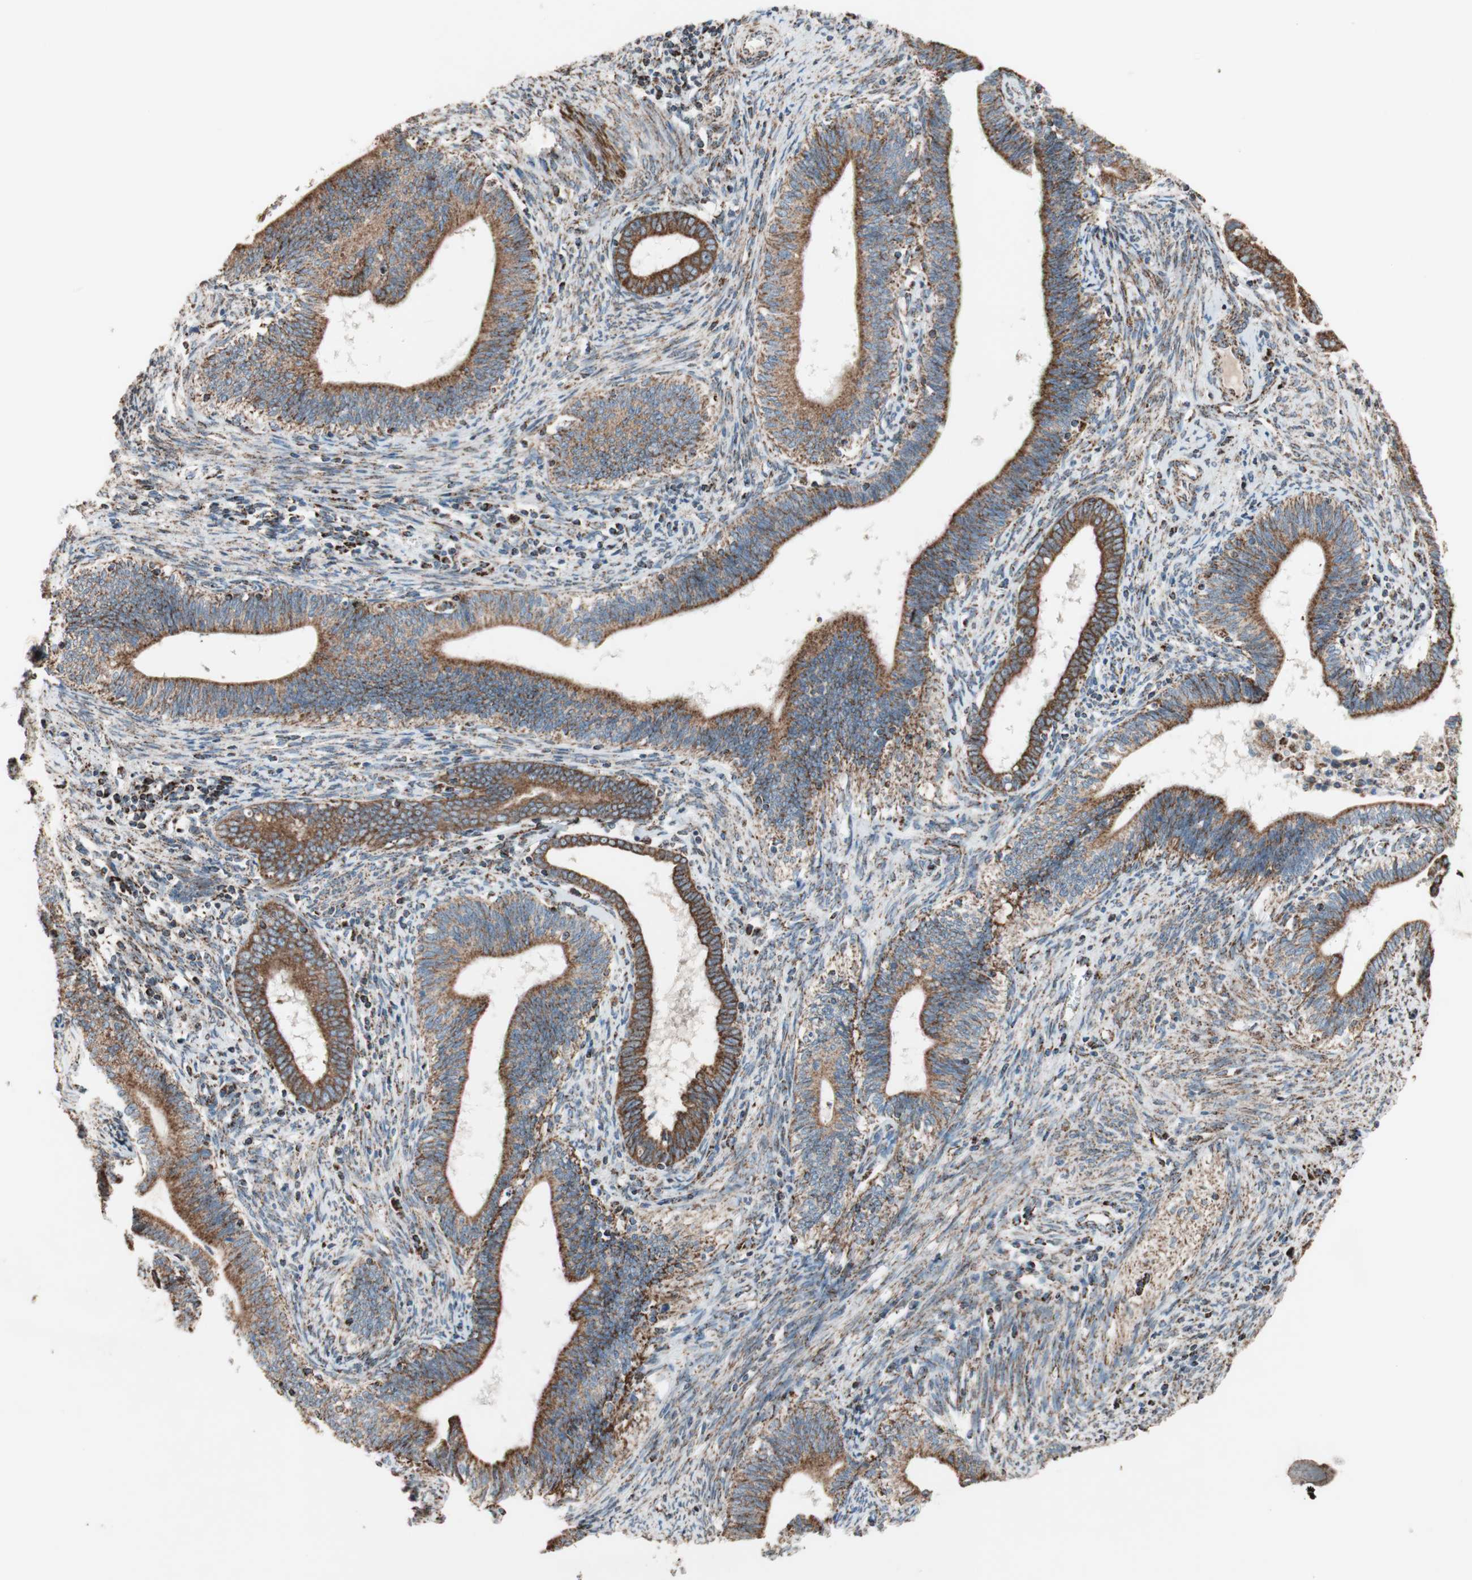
{"staining": {"intensity": "strong", "quantity": ">75%", "location": "cytoplasmic/membranous"}, "tissue": "cervical cancer", "cell_type": "Tumor cells", "image_type": "cancer", "snomed": [{"axis": "morphology", "description": "Adenocarcinoma, NOS"}, {"axis": "topography", "description": "Cervix"}], "caption": "Cervical adenocarcinoma was stained to show a protein in brown. There is high levels of strong cytoplasmic/membranous staining in about >75% of tumor cells.", "gene": "PCSK4", "patient": {"sex": "female", "age": 44}}